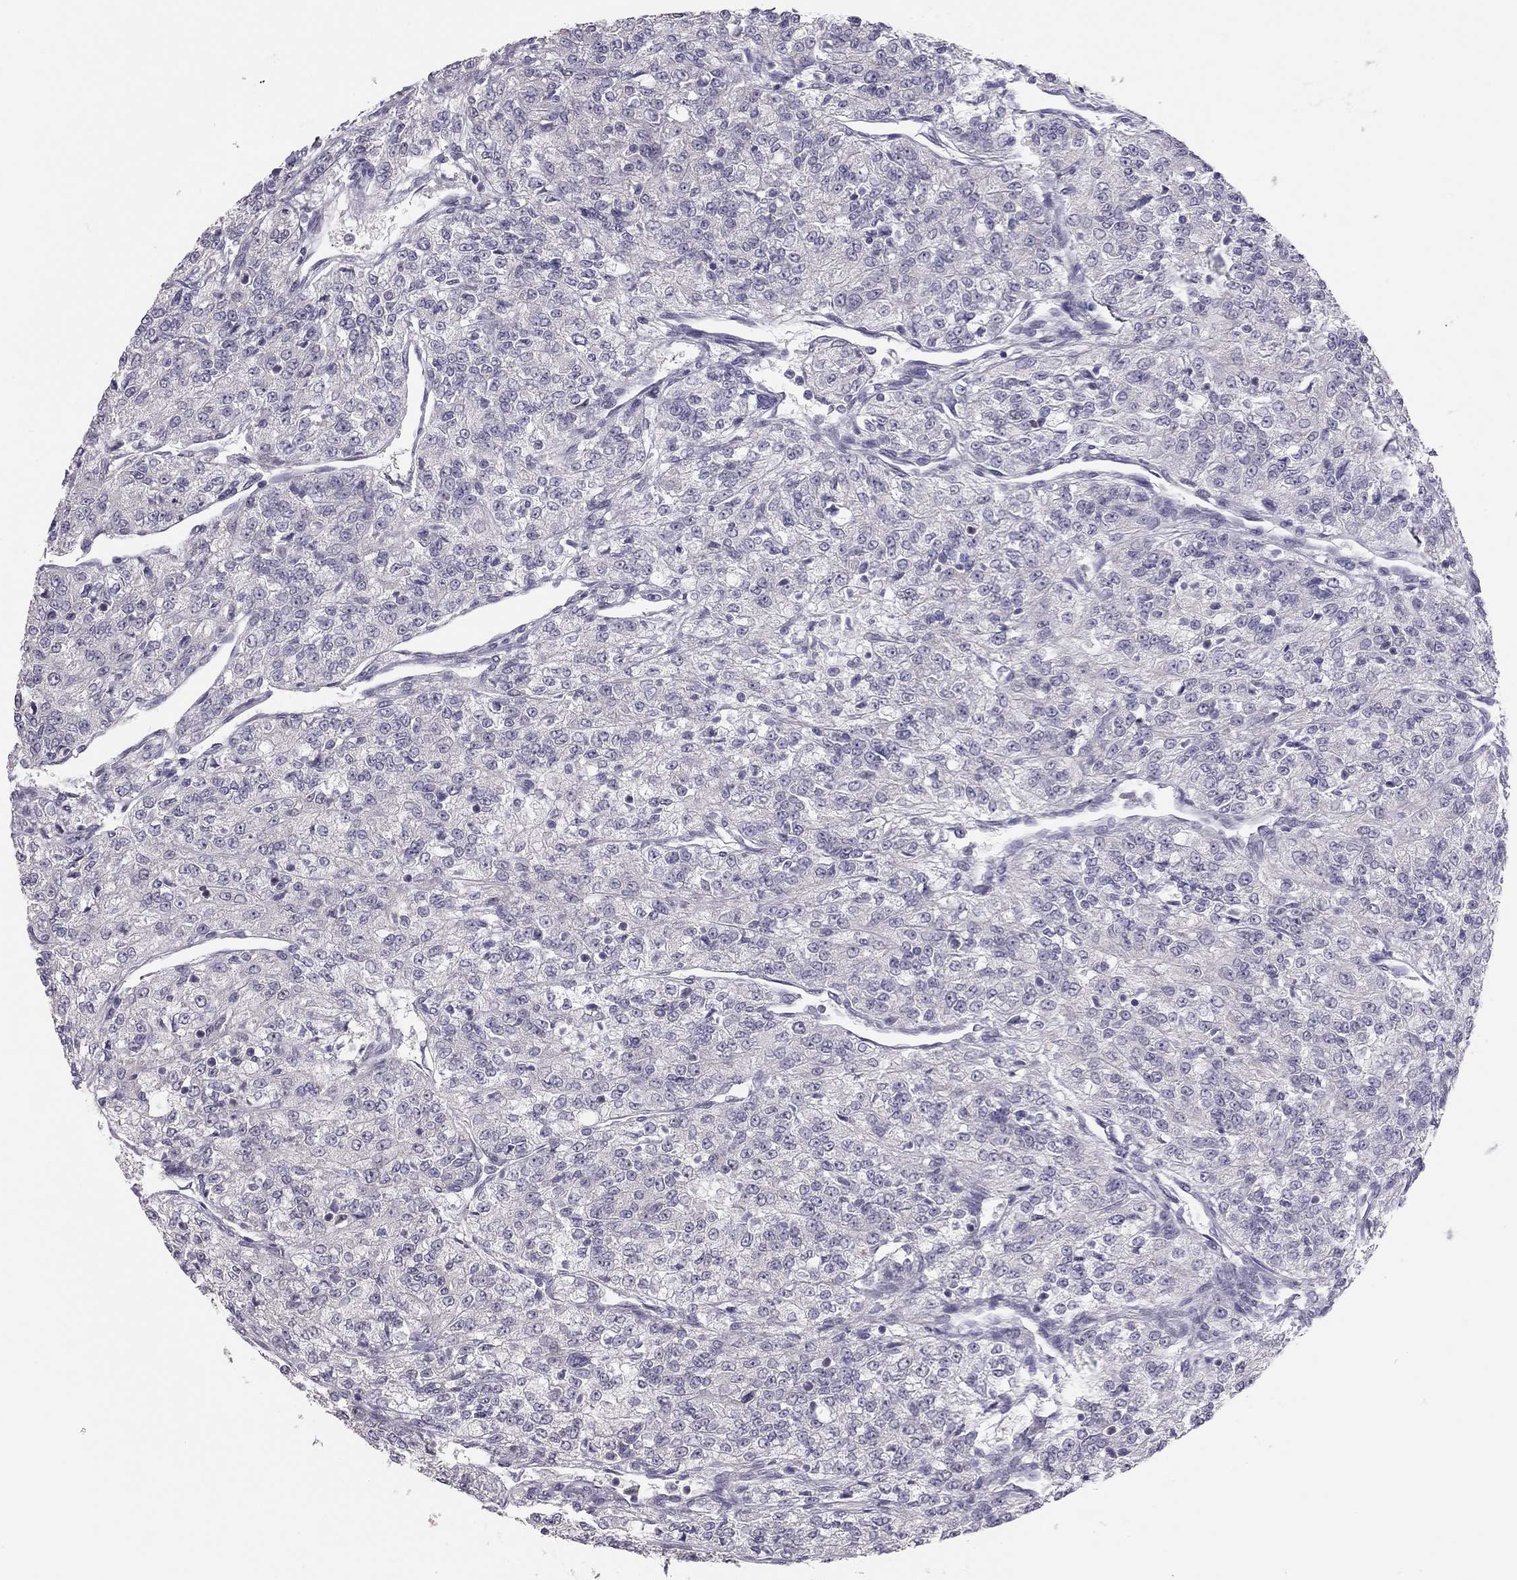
{"staining": {"intensity": "negative", "quantity": "none", "location": "none"}, "tissue": "renal cancer", "cell_type": "Tumor cells", "image_type": "cancer", "snomed": [{"axis": "morphology", "description": "Adenocarcinoma, NOS"}, {"axis": "topography", "description": "Kidney"}], "caption": "Image shows no protein expression in tumor cells of renal cancer (adenocarcinoma) tissue.", "gene": "HSF2BP", "patient": {"sex": "female", "age": 63}}